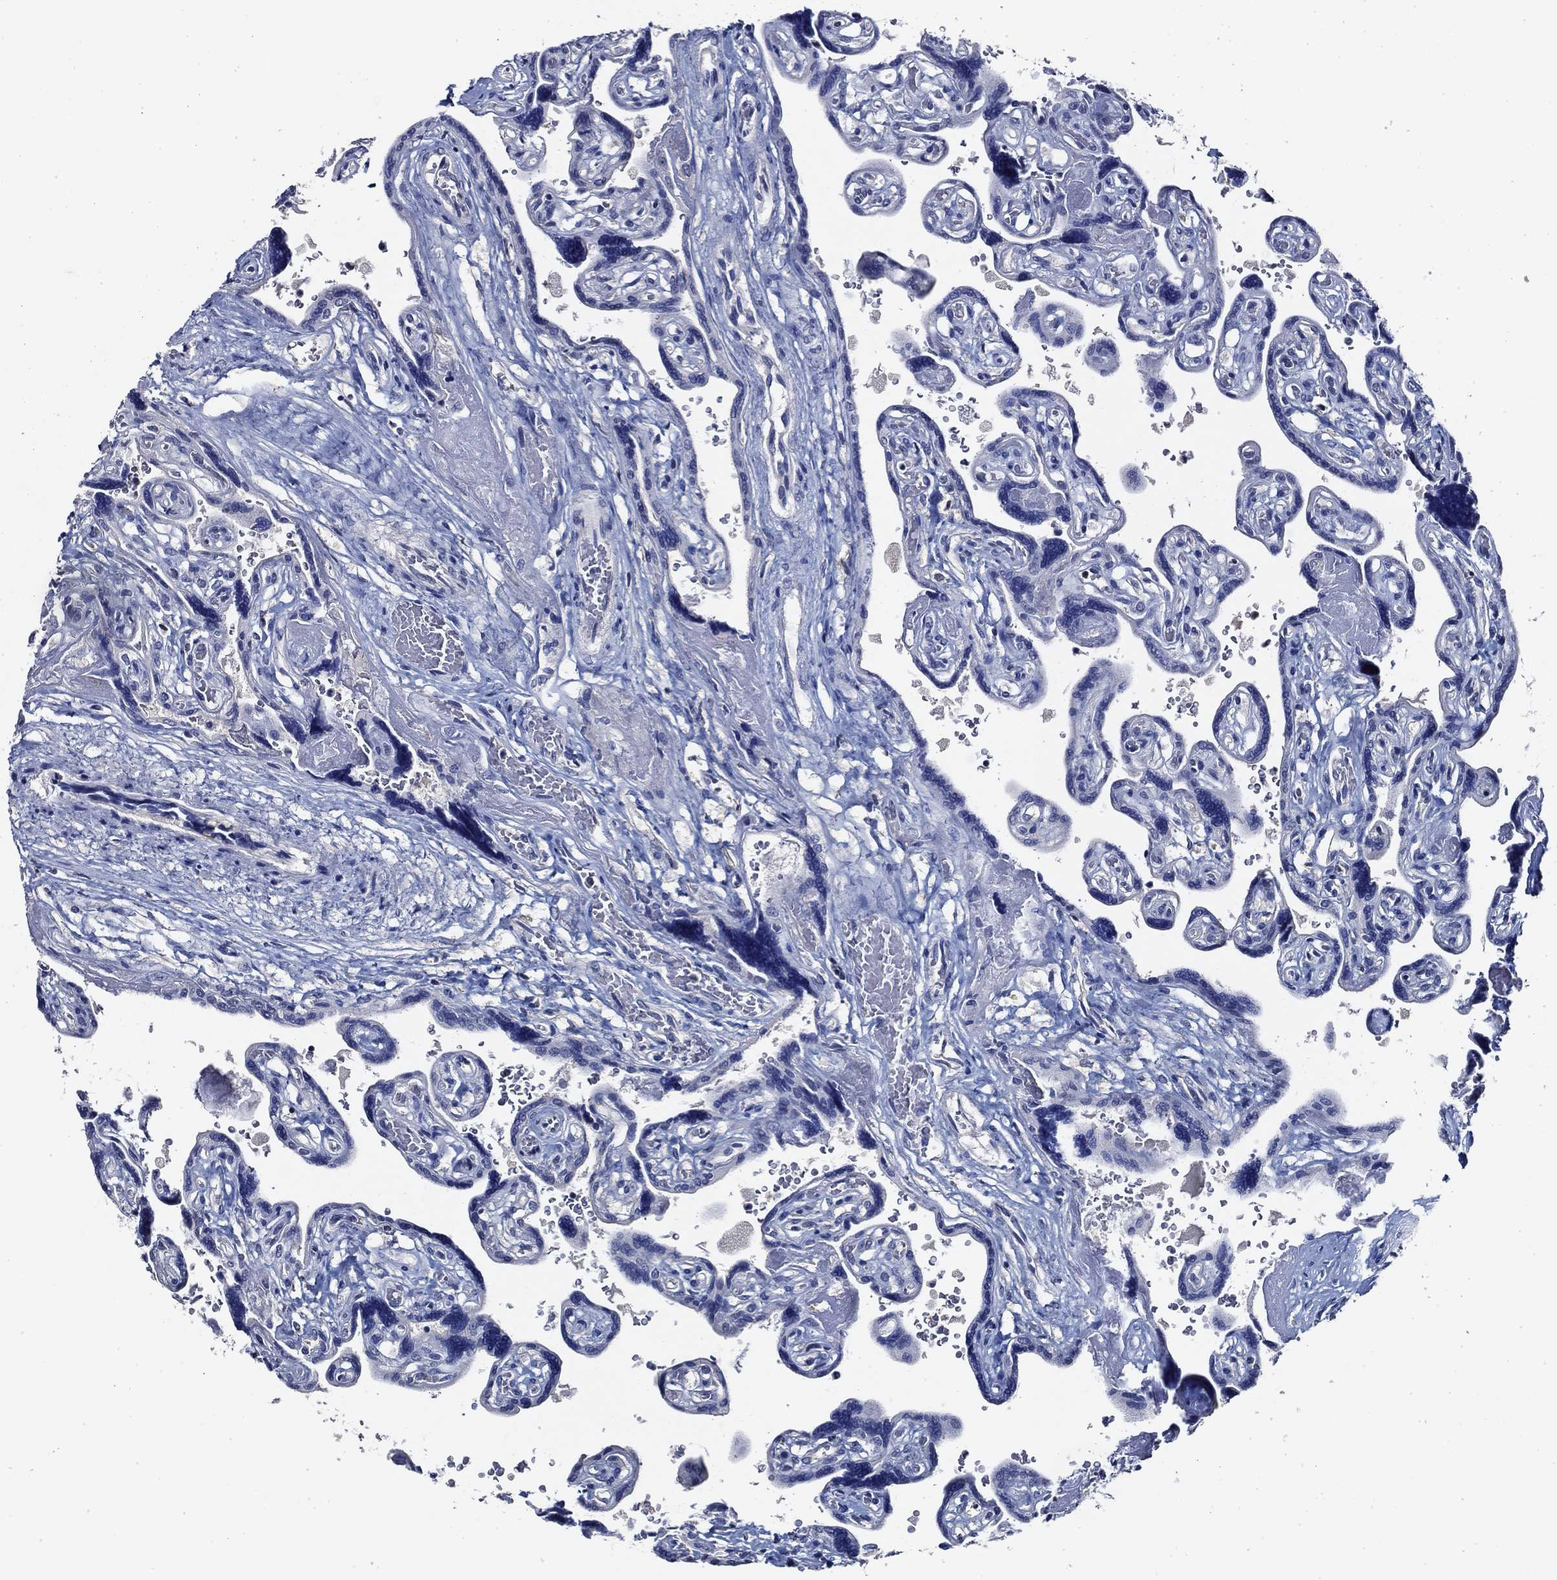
{"staining": {"intensity": "negative", "quantity": "none", "location": "none"}, "tissue": "placenta", "cell_type": "Decidual cells", "image_type": "normal", "snomed": [{"axis": "morphology", "description": "Normal tissue, NOS"}, {"axis": "topography", "description": "Placenta"}], "caption": "DAB (3,3'-diaminobenzidine) immunohistochemical staining of normal human placenta displays no significant positivity in decidual cells.", "gene": "POU2F2", "patient": {"sex": "female", "age": 32}}